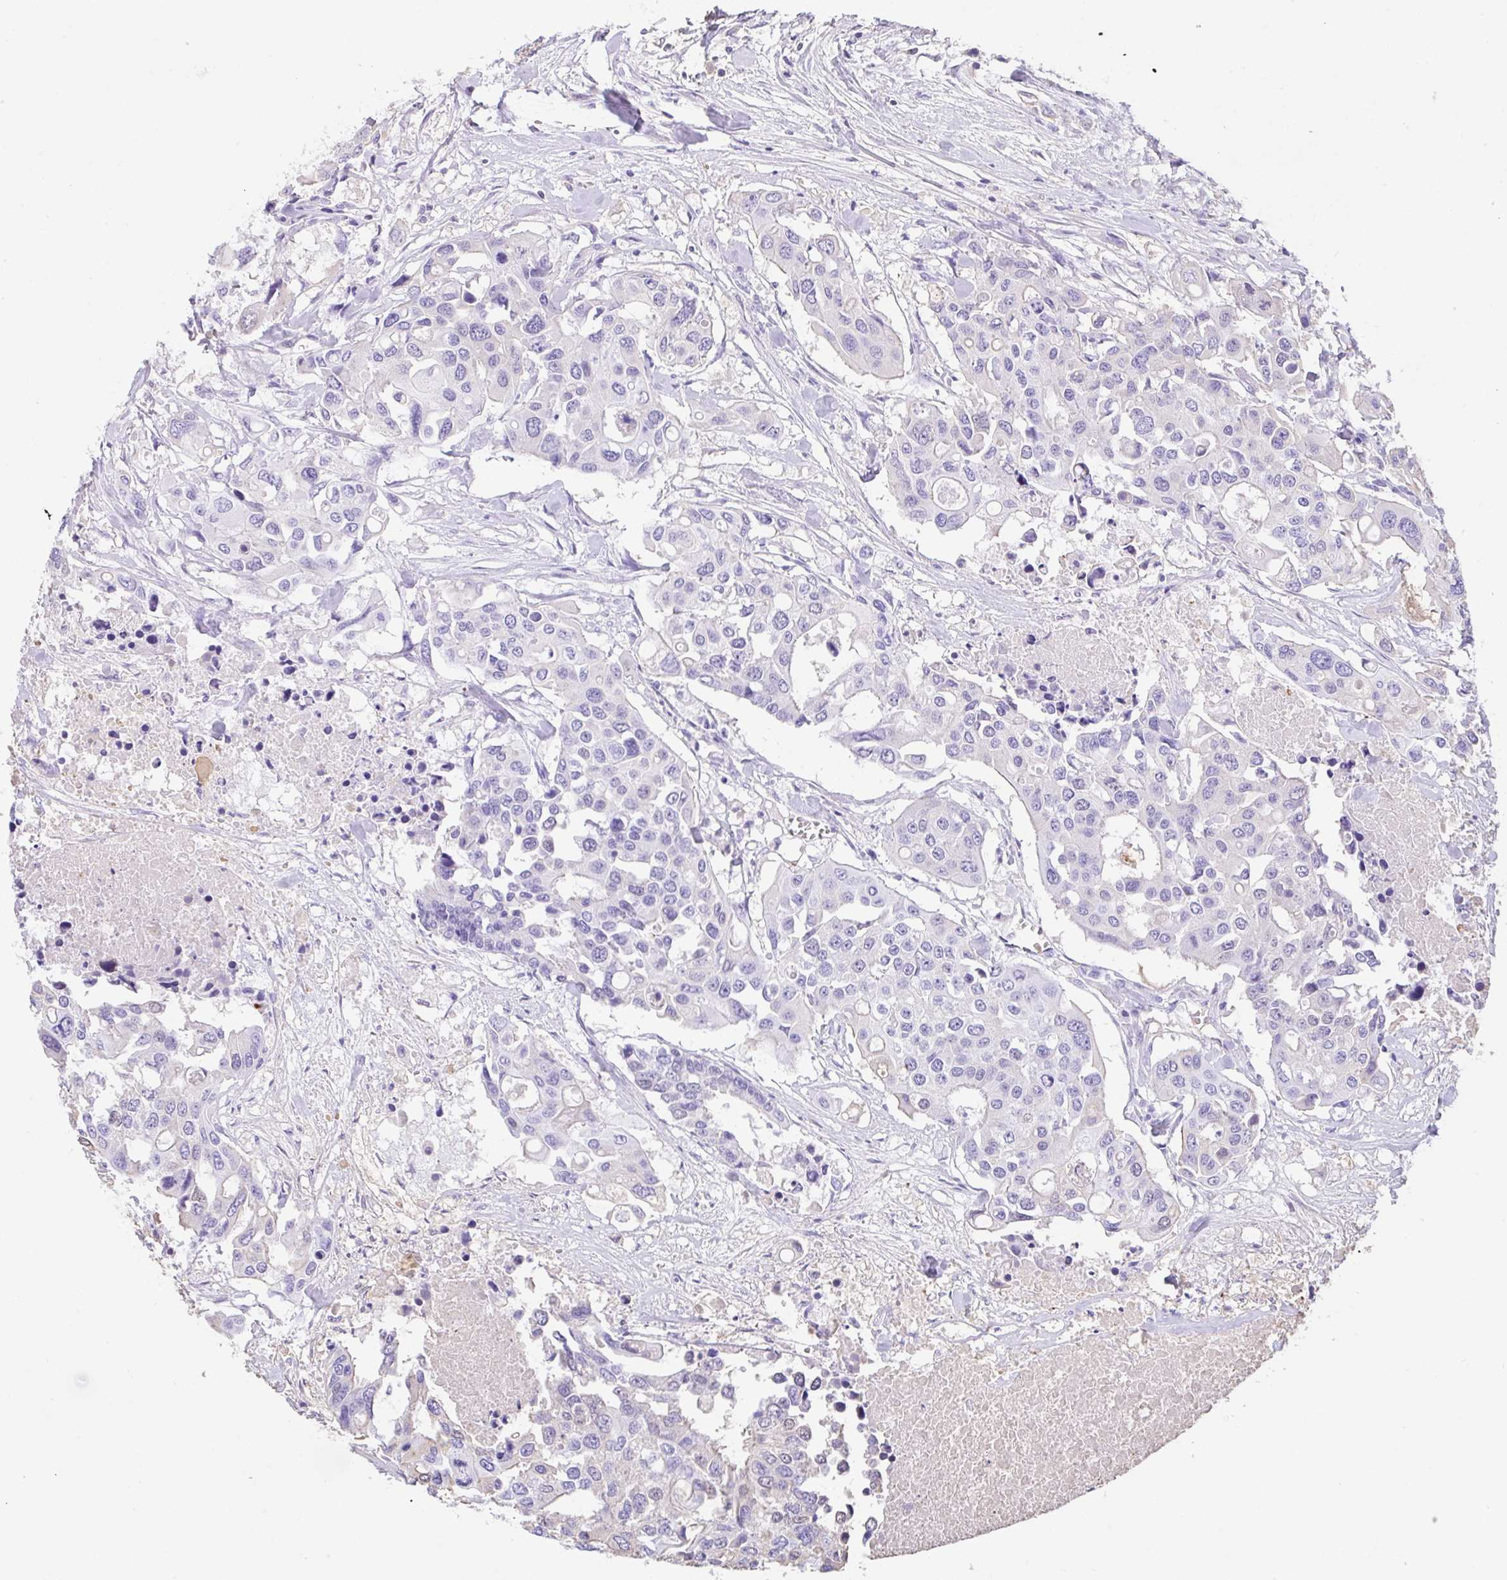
{"staining": {"intensity": "negative", "quantity": "none", "location": "none"}, "tissue": "colorectal cancer", "cell_type": "Tumor cells", "image_type": "cancer", "snomed": [{"axis": "morphology", "description": "Adenocarcinoma, NOS"}, {"axis": "topography", "description": "Colon"}], "caption": "An image of human colorectal cancer is negative for staining in tumor cells.", "gene": "HOXC12", "patient": {"sex": "male", "age": 77}}